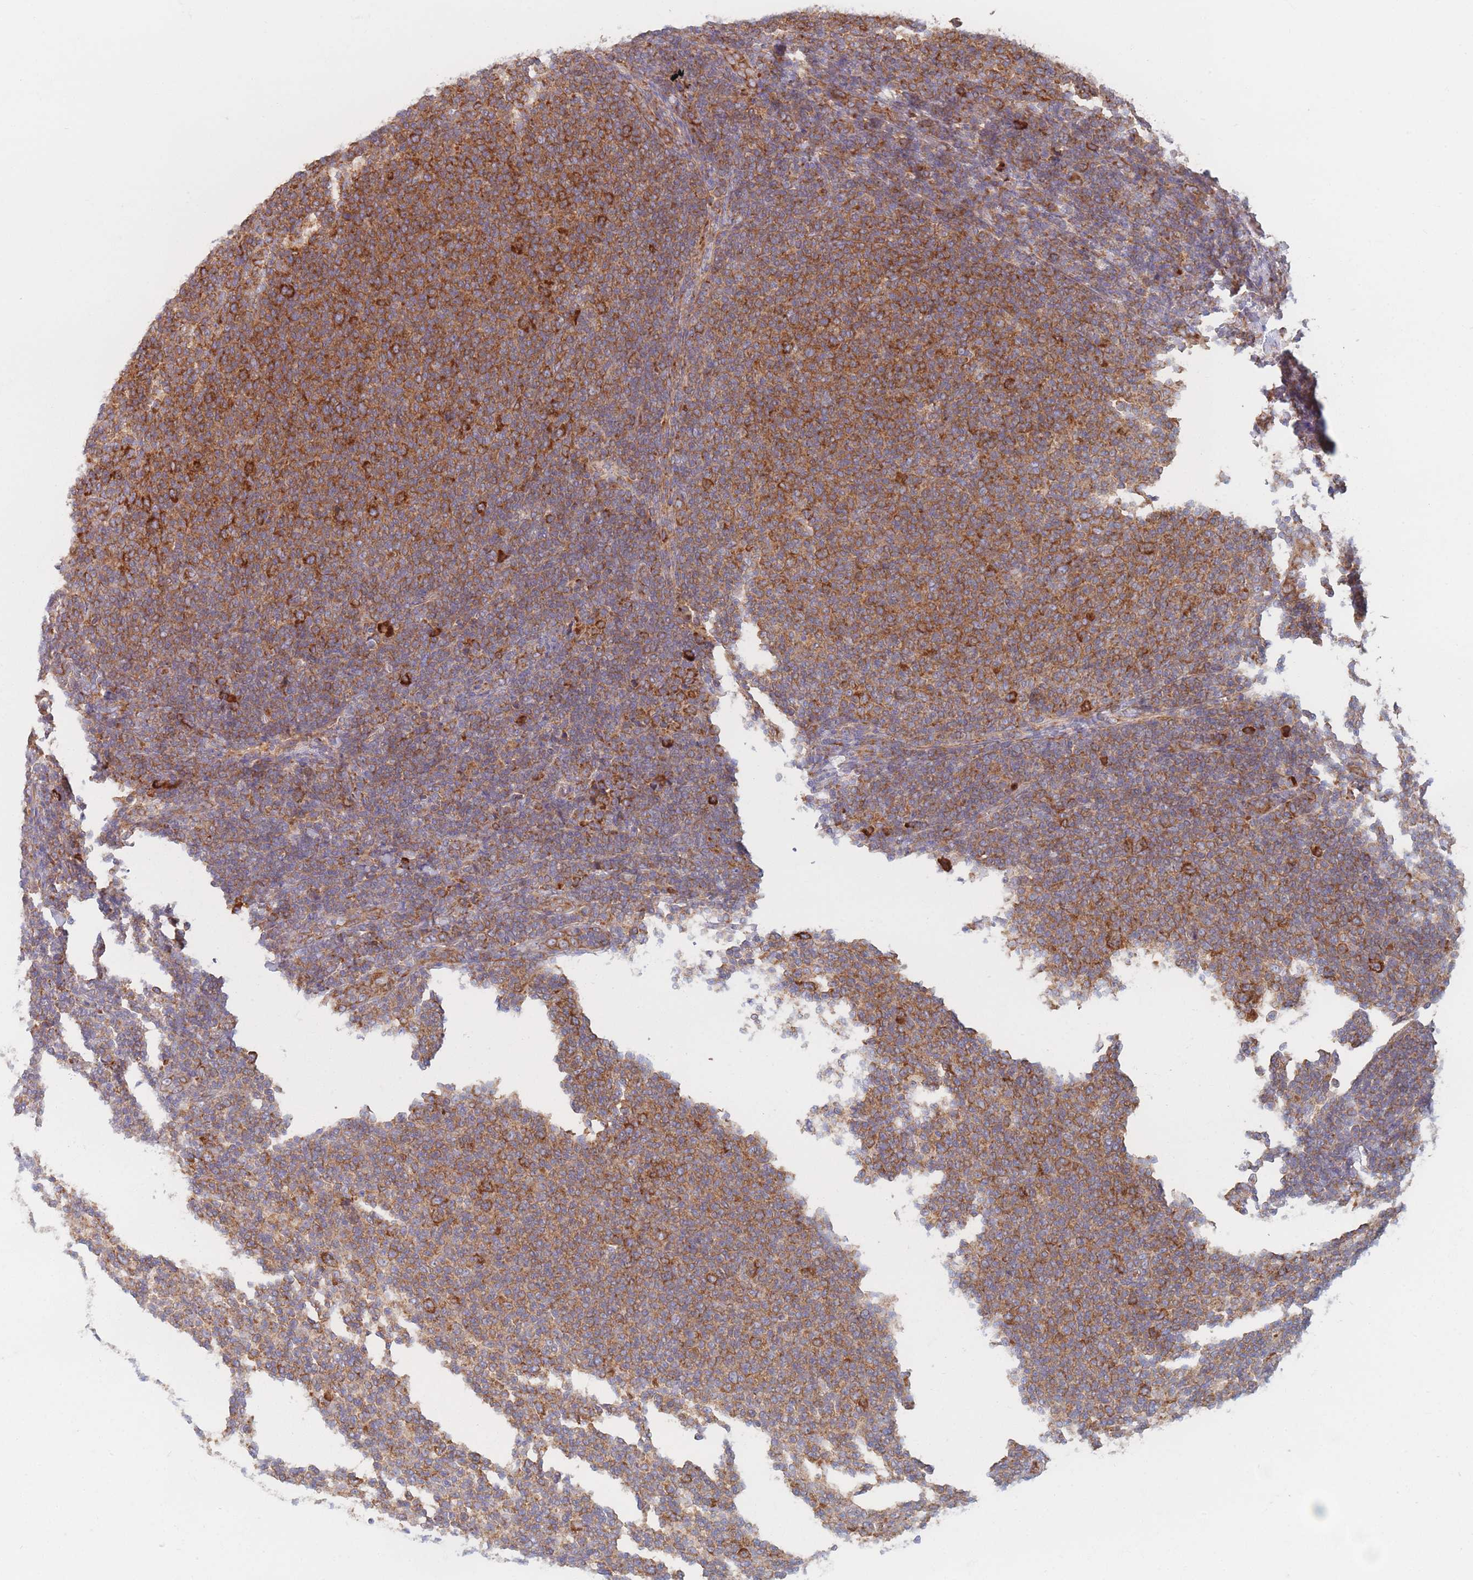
{"staining": {"intensity": "moderate", "quantity": ">75%", "location": "cytoplasmic/membranous"}, "tissue": "lymphoma", "cell_type": "Tumor cells", "image_type": "cancer", "snomed": [{"axis": "morphology", "description": "Malignant lymphoma, non-Hodgkin's type, Low grade"}, {"axis": "topography", "description": "Lymph node"}], "caption": "A micrograph showing moderate cytoplasmic/membranous staining in about >75% of tumor cells in lymphoma, as visualized by brown immunohistochemical staining.", "gene": "EEF1B2", "patient": {"sex": "male", "age": 66}}